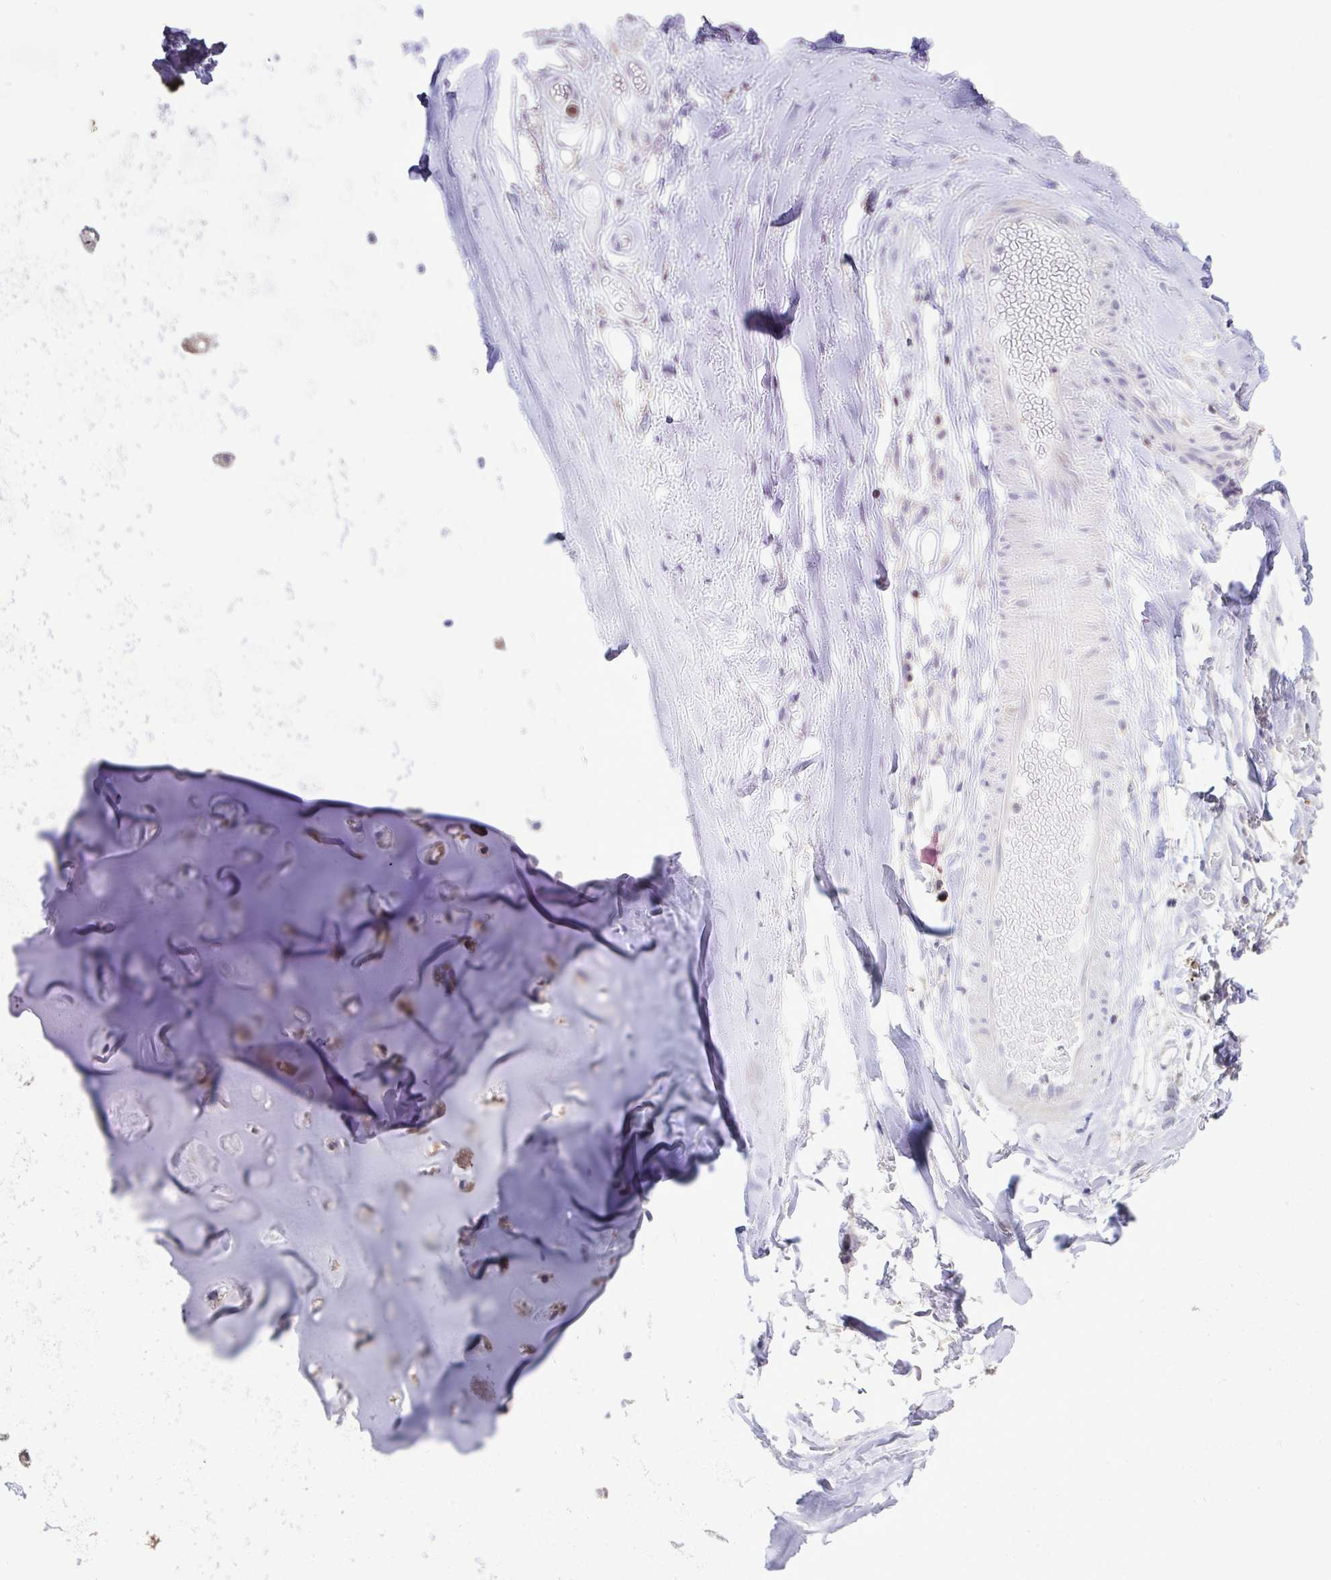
{"staining": {"intensity": "negative", "quantity": "none", "location": "none"}, "tissue": "adipose tissue", "cell_type": "Adipocytes", "image_type": "normal", "snomed": [{"axis": "morphology", "description": "Normal tissue, NOS"}, {"axis": "topography", "description": "Cartilage tissue"}, {"axis": "topography", "description": "Nasopharynx"}, {"axis": "topography", "description": "Thyroid gland"}], "caption": "This is a micrograph of immunohistochemistry (IHC) staining of benign adipose tissue, which shows no positivity in adipocytes.", "gene": "CYP17A1", "patient": {"sex": "male", "age": 63}}